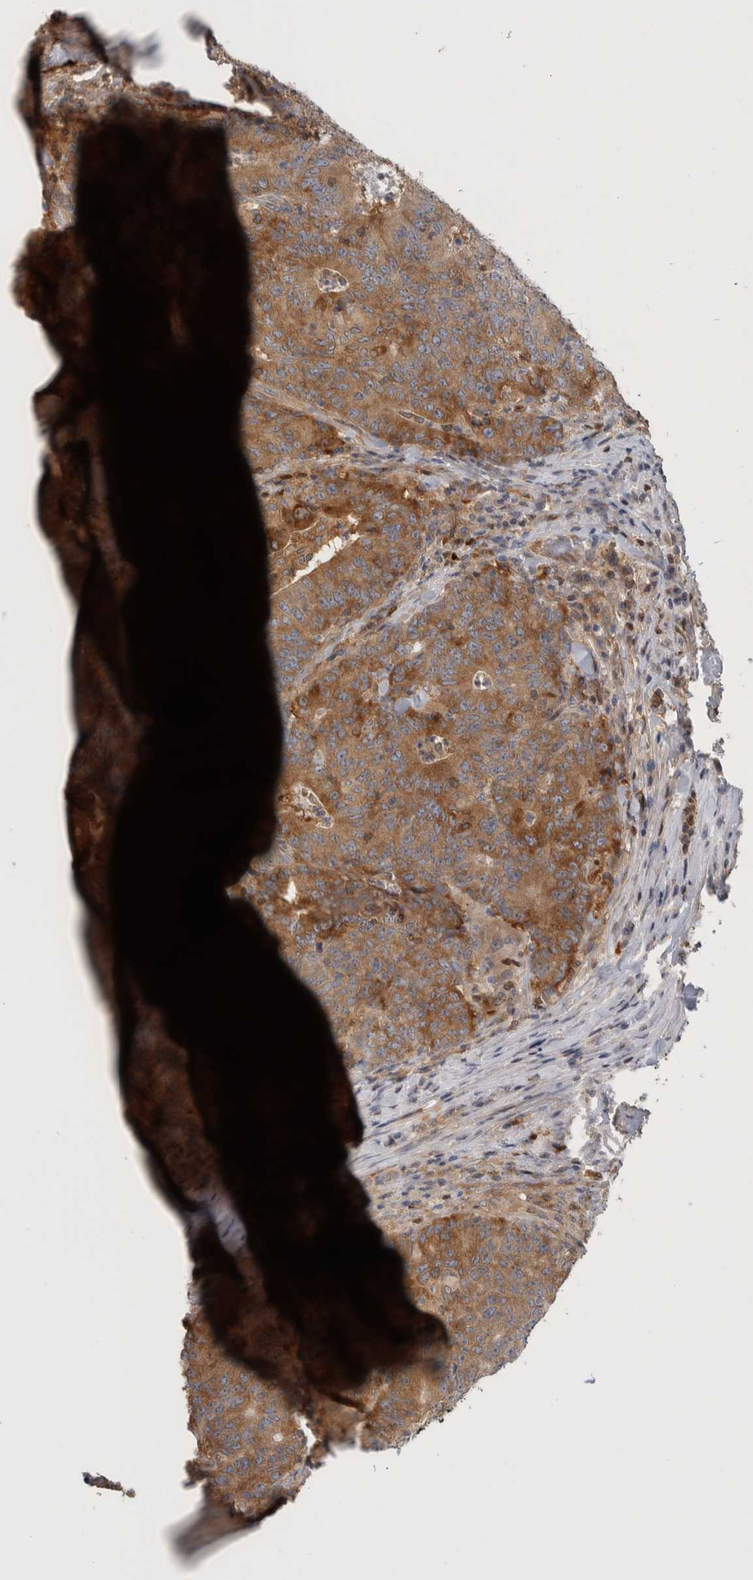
{"staining": {"intensity": "moderate", "quantity": ">75%", "location": "cytoplasmic/membranous"}, "tissue": "colorectal cancer", "cell_type": "Tumor cells", "image_type": "cancer", "snomed": [{"axis": "morphology", "description": "Normal tissue, NOS"}, {"axis": "morphology", "description": "Adenocarcinoma, NOS"}, {"axis": "topography", "description": "Colon"}], "caption": "Immunohistochemistry of colorectal cancer exhibits medium levels of moderate cytoplasmic/membranous staining in approximately >75% of tumor cells.", "gene": "NFKB2", "patient": {"sex": "female", "age": 75}}